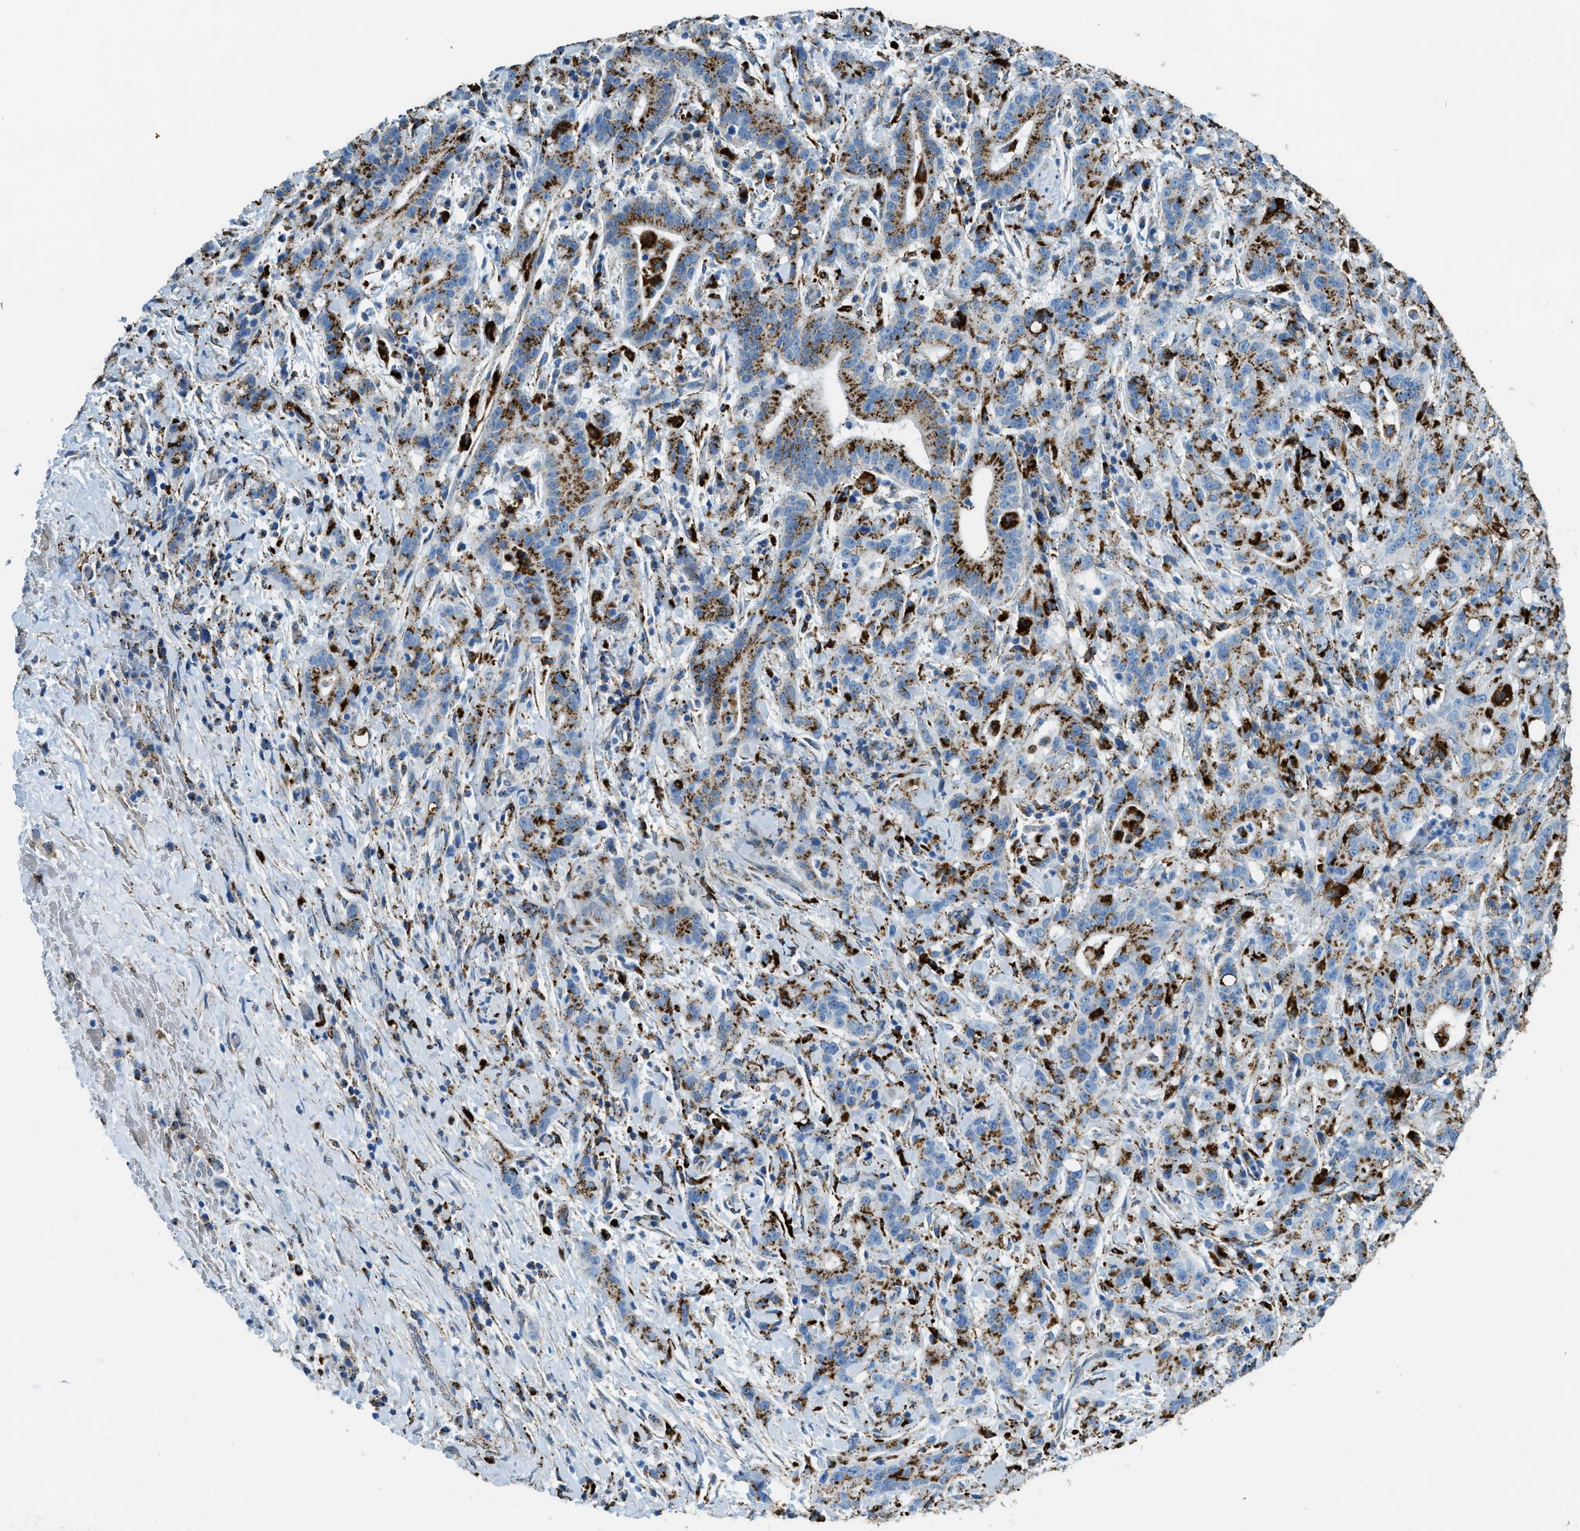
{"staining": {"intensity": "strong", "quantity": ">75%", "location": "cytoplasmic/membranous"}, "tissue": "liver cancer", "cell_type": "Tumor cells", "image_type": "cancer", "snomed": [{"axis": "morphology", "description": "Cholangiocarcinoma"}, {"axis": "topography", "description": "Liver"}], "caption": "Liver cancer was stained to show a protein in brown. There is high levels of strong cytoplasmic/membranous staining in approximately >75% of tumor cells.", "gene": "SCARB2", "patient": {"sex": "female", "age": 38}}